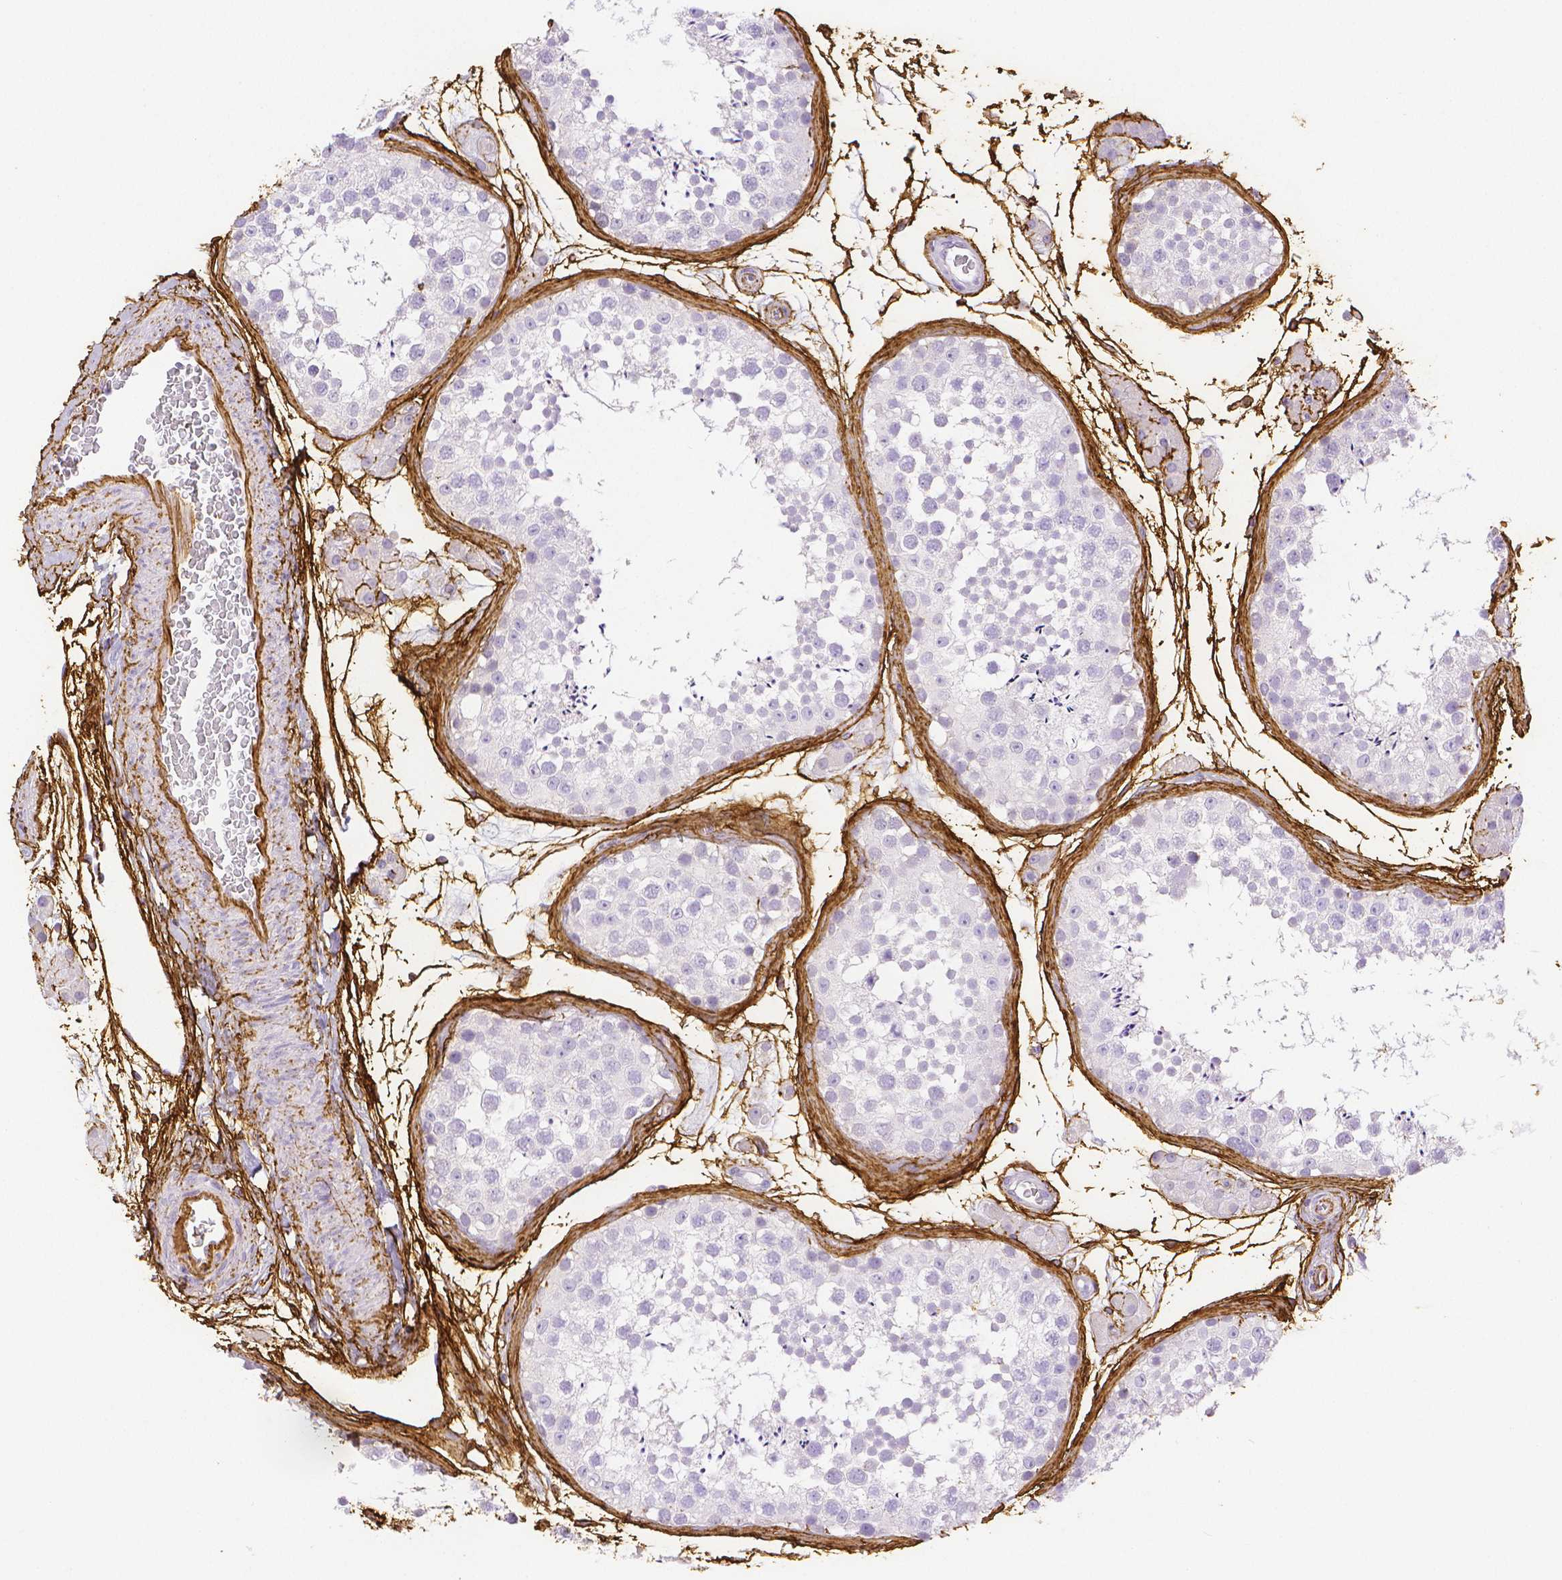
{"staining": {"intensity": "negative", "quantity": "none", "location": "none"}, "tissue": "testis", "cell_type": "Cells in seminiferous ducts", "image_type": "normal", "snomed": [{"axis": "morphology", "description": "Normal tissue, NOS"}, {"axis": "topography", "description": "Testis"}], "caption": "Protein analysis of normal testis shows no significant expression in cells in seminiferous ducts.", "gene": "FBN1", "patient": {"sex": "male", "age": 41}}